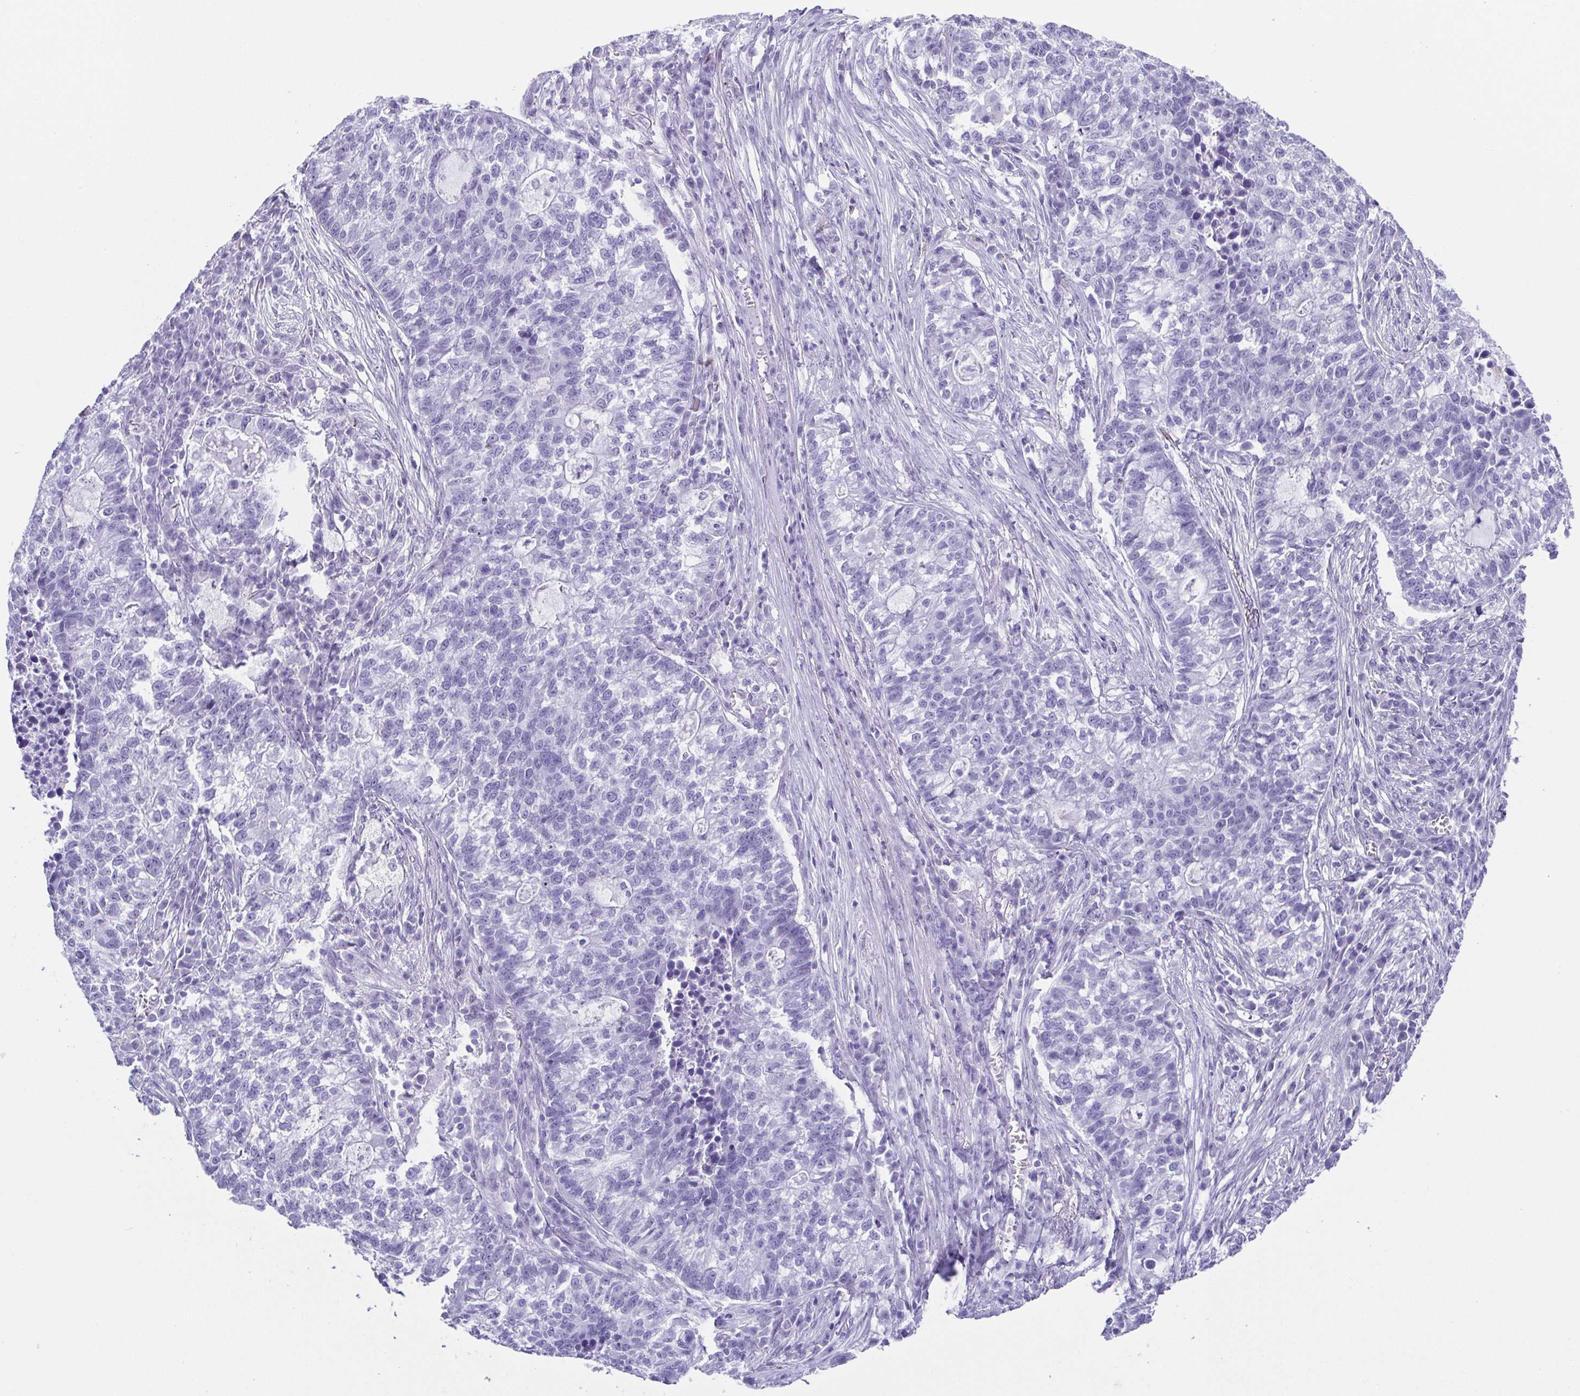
{"staining": {"intensity": "negative", "quantity": "none", "location": "none"}, "tissue": "lung cancer", "cell_type": "Tumor cells", "image_type": "cancer", "snomed": [{"axis": "morphology", "description": "Adenocarcinoma, NOS"}, {"axis": "topography", "description": "Lung"}], "caption": "The immunohistochemistry image has no significant positivity in tumor cells of lung cancer tissue.", "gene": "ESX1", "patient": {"sex": "male", "age": 57}}